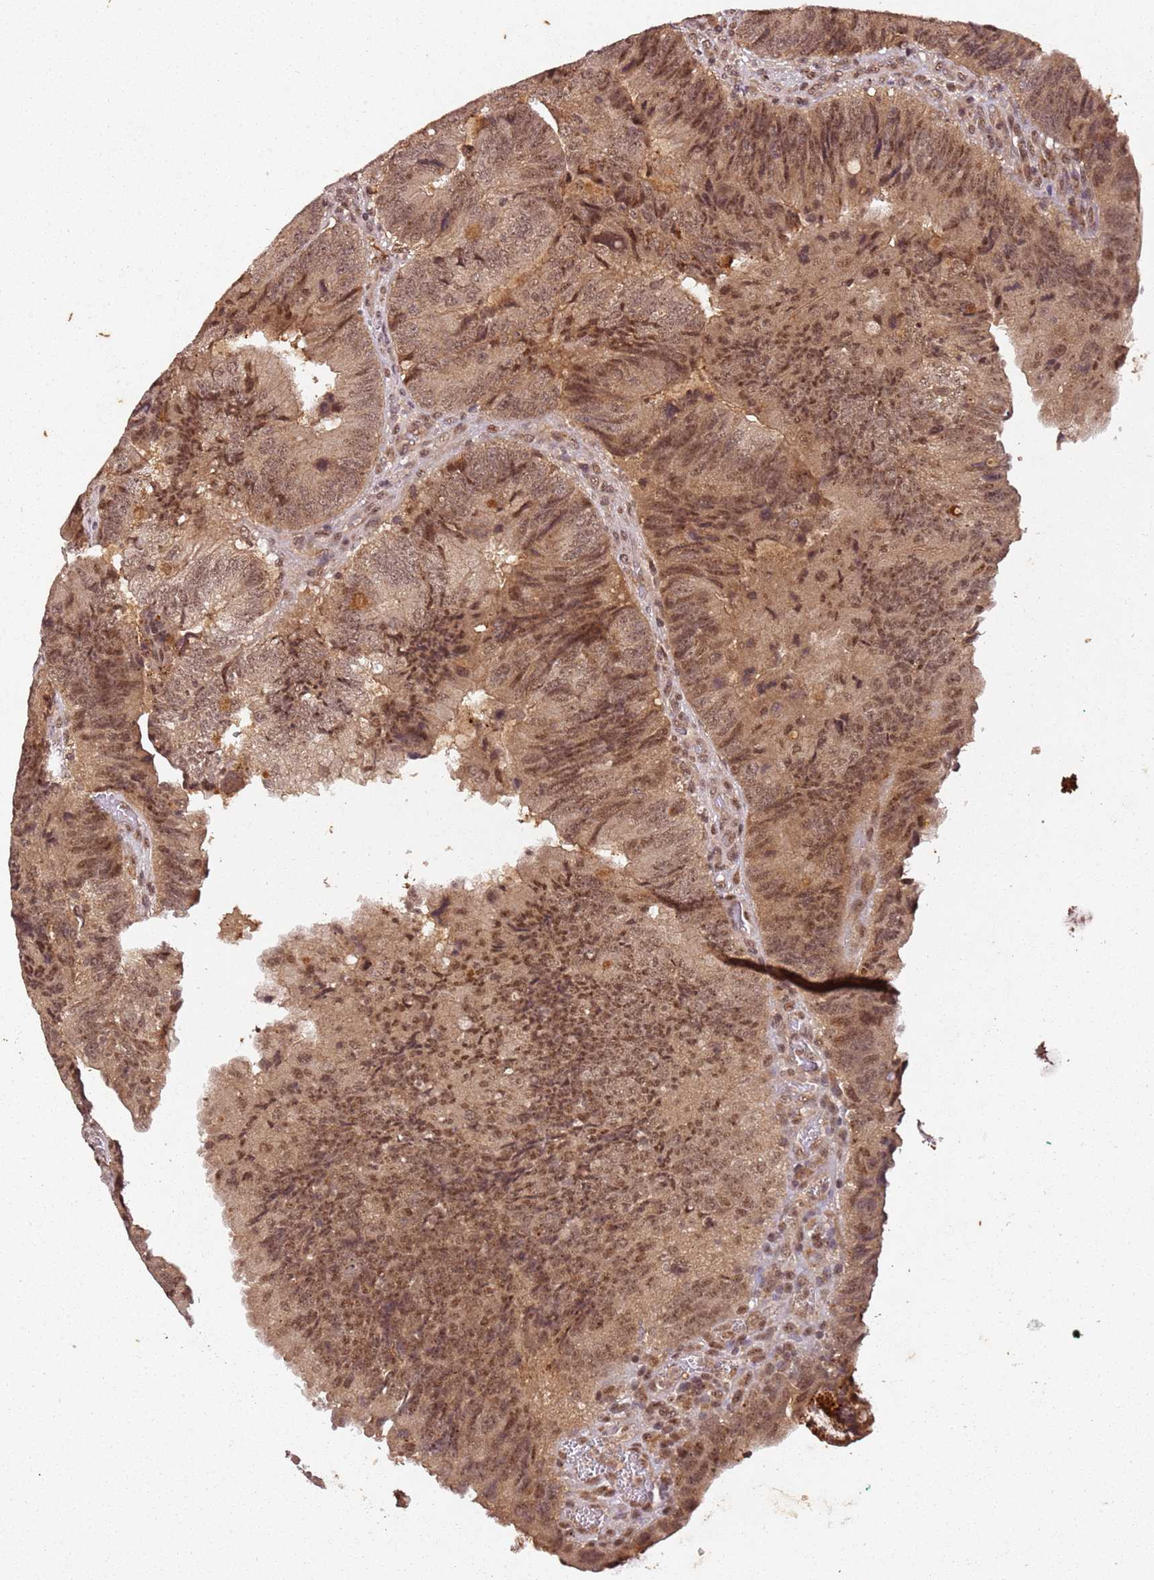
{"staining": {"intensity": "moderate", "quantity": ">75%", "location": "nuclear"}, "tissue": "colorectal cancer", "cell_type": "Tumor cells", "image_type": "cancer", "snomed": [{"axis": "morphology", "description": "Adenocarcinoma, NOS"}, {"axis": "topography", "description": "Colon"}], "caption": "Immunohistochemical staining of human colorectal adenocarcinoma exhibits medium levels of moderate nuclear protein positivity in about >75% of tumor cells.", "gene": "COL1A2", "patient": {"sex": "female", "age": 67}}